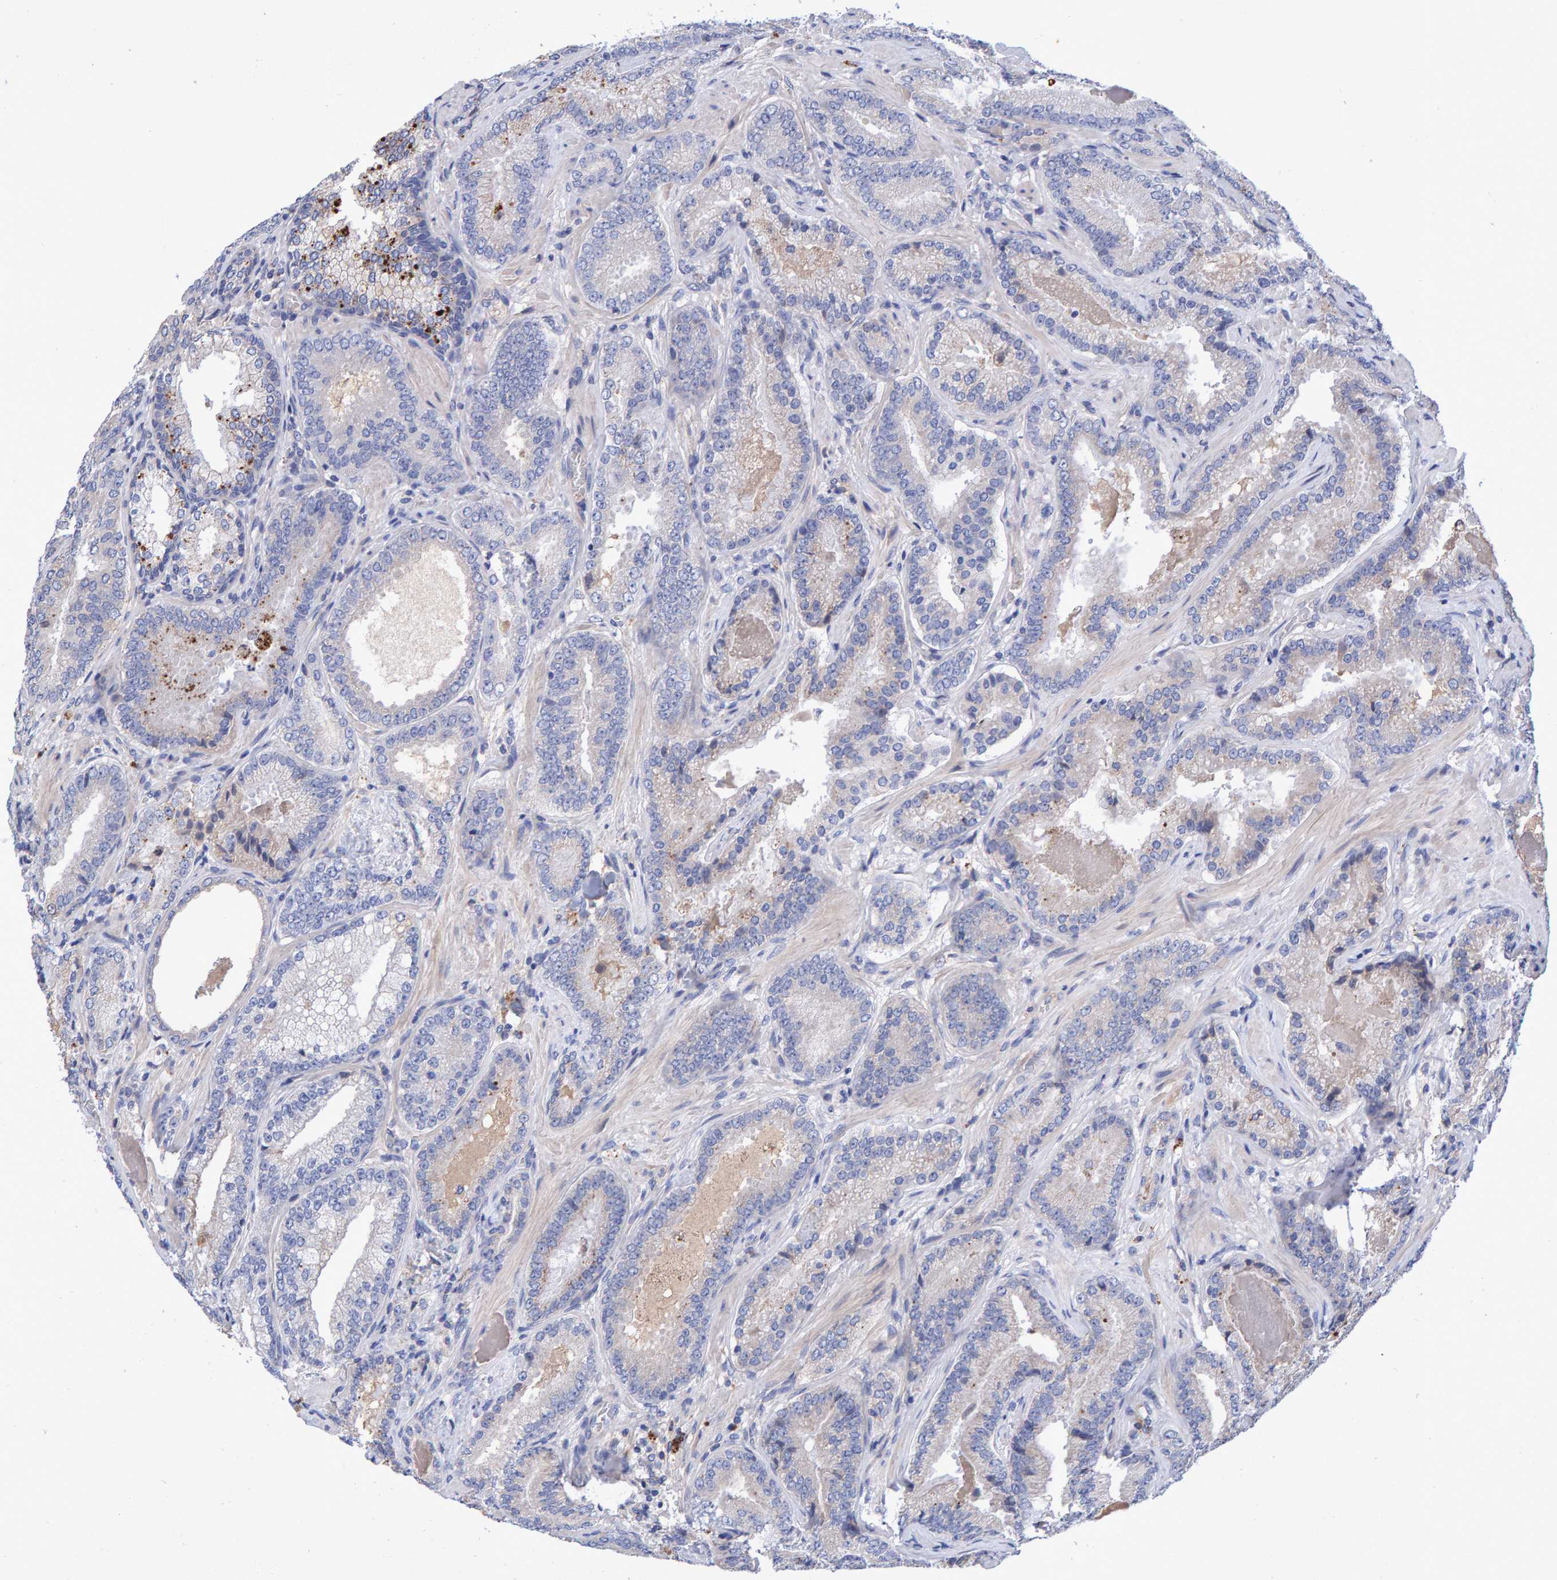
{"staining": {"intensity": "negative", "quantity": "none", "location": "none"}, "tissue": "prostate cancer", "cell_type": "Tumor cells", "image_type": "cancer", "snomed": [{"axis": "morphology", "description": "Adenocarcinoma, Low grade"}, {"axis": "topography", "description": "Prostate"}], "caption": "The micrograph exhibits no staining of tumor cells in prostate cancer. (DAB immunohistochemistry (IHC), high magnification).", "gene": "EFR3A", "patient": {"sex": "male", "age": 51}}